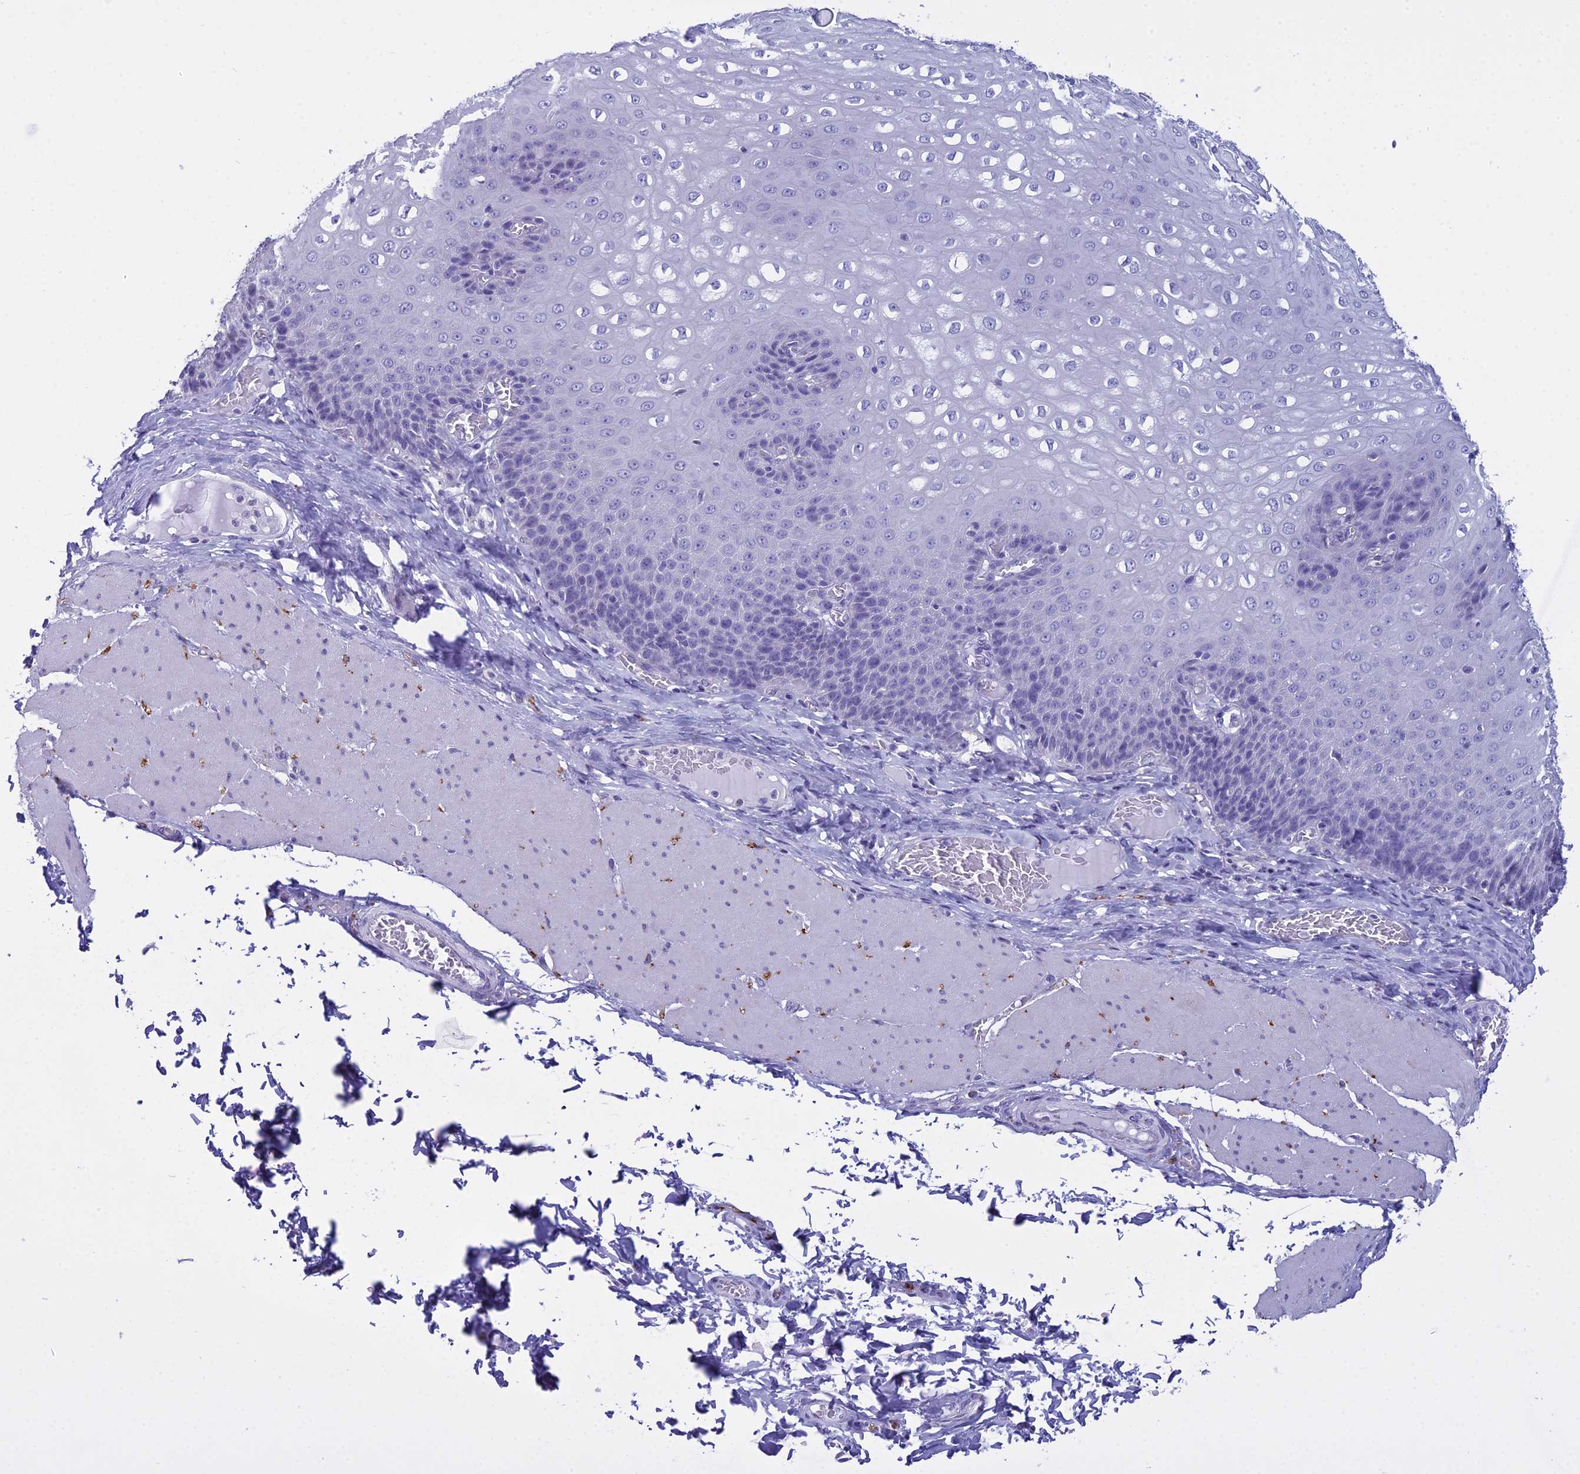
{"staining": {"intensity": "negative", "quantity": "none", "location": "none"}, "tissue": "esophagus", "cell_type": "Squamous epithelial cells", "image_type": "normal", "snomed": [{"axis": "morphology", "description": "Normal tissue, NOS"}, {"axis": "topography", "description": "Esophagus"}], "caption": "DAB (3,3'-diaminobenzidine) immunohistochemical staining of normal human esophagus exhibits no significant expression in squamous epithelial cells.", "gene": "MAP6", "patient": {"sex": "male", "age": 60}}